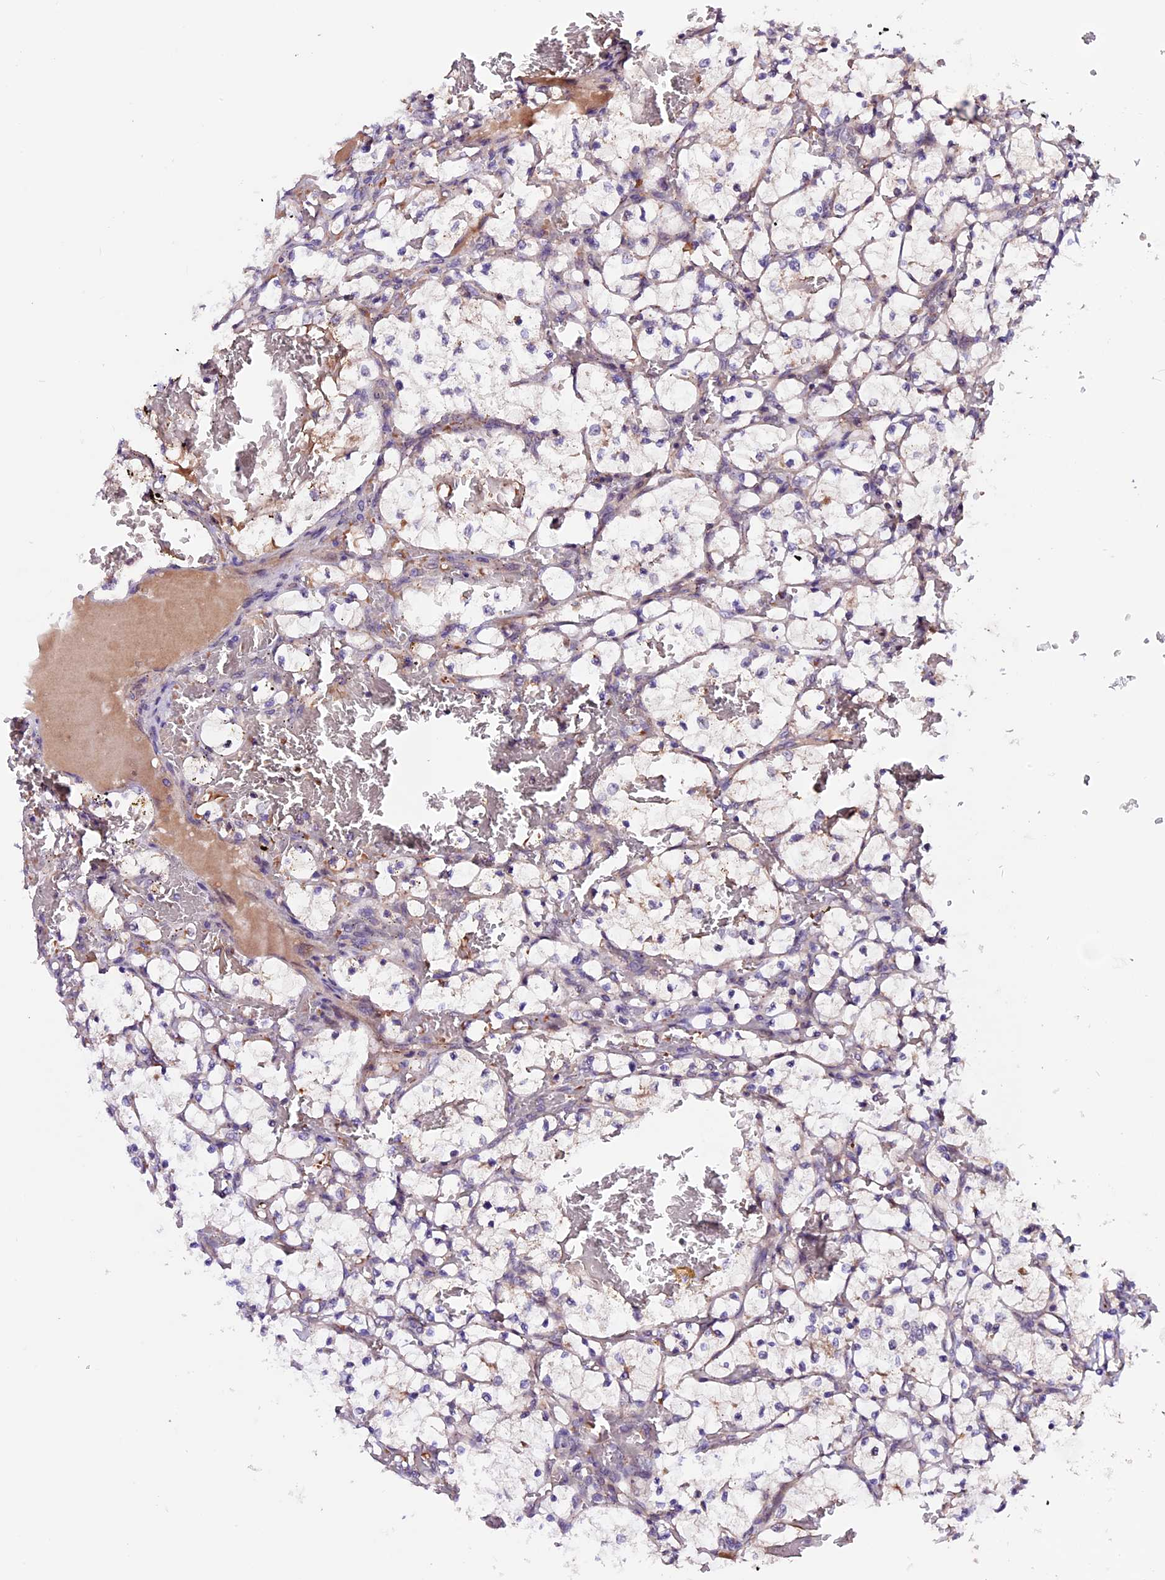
{"staining": {"intensity": "negative", "quantity": "none", "location": "none"}, "tissue": "renal cancer", "cell_type": "Tumor cells", "image_type": "cancer", "snomed": [{"axis": "morphology", "description": "Adenocarcinoma, NOS"}, {"axis": "topography", "description": "Kidney"}], "caption": "Tumor cells are negative for protein expression in human renal adenocarcinoma.", "gene": "RINL", "patient": {"sex": "female", "age": 69}}